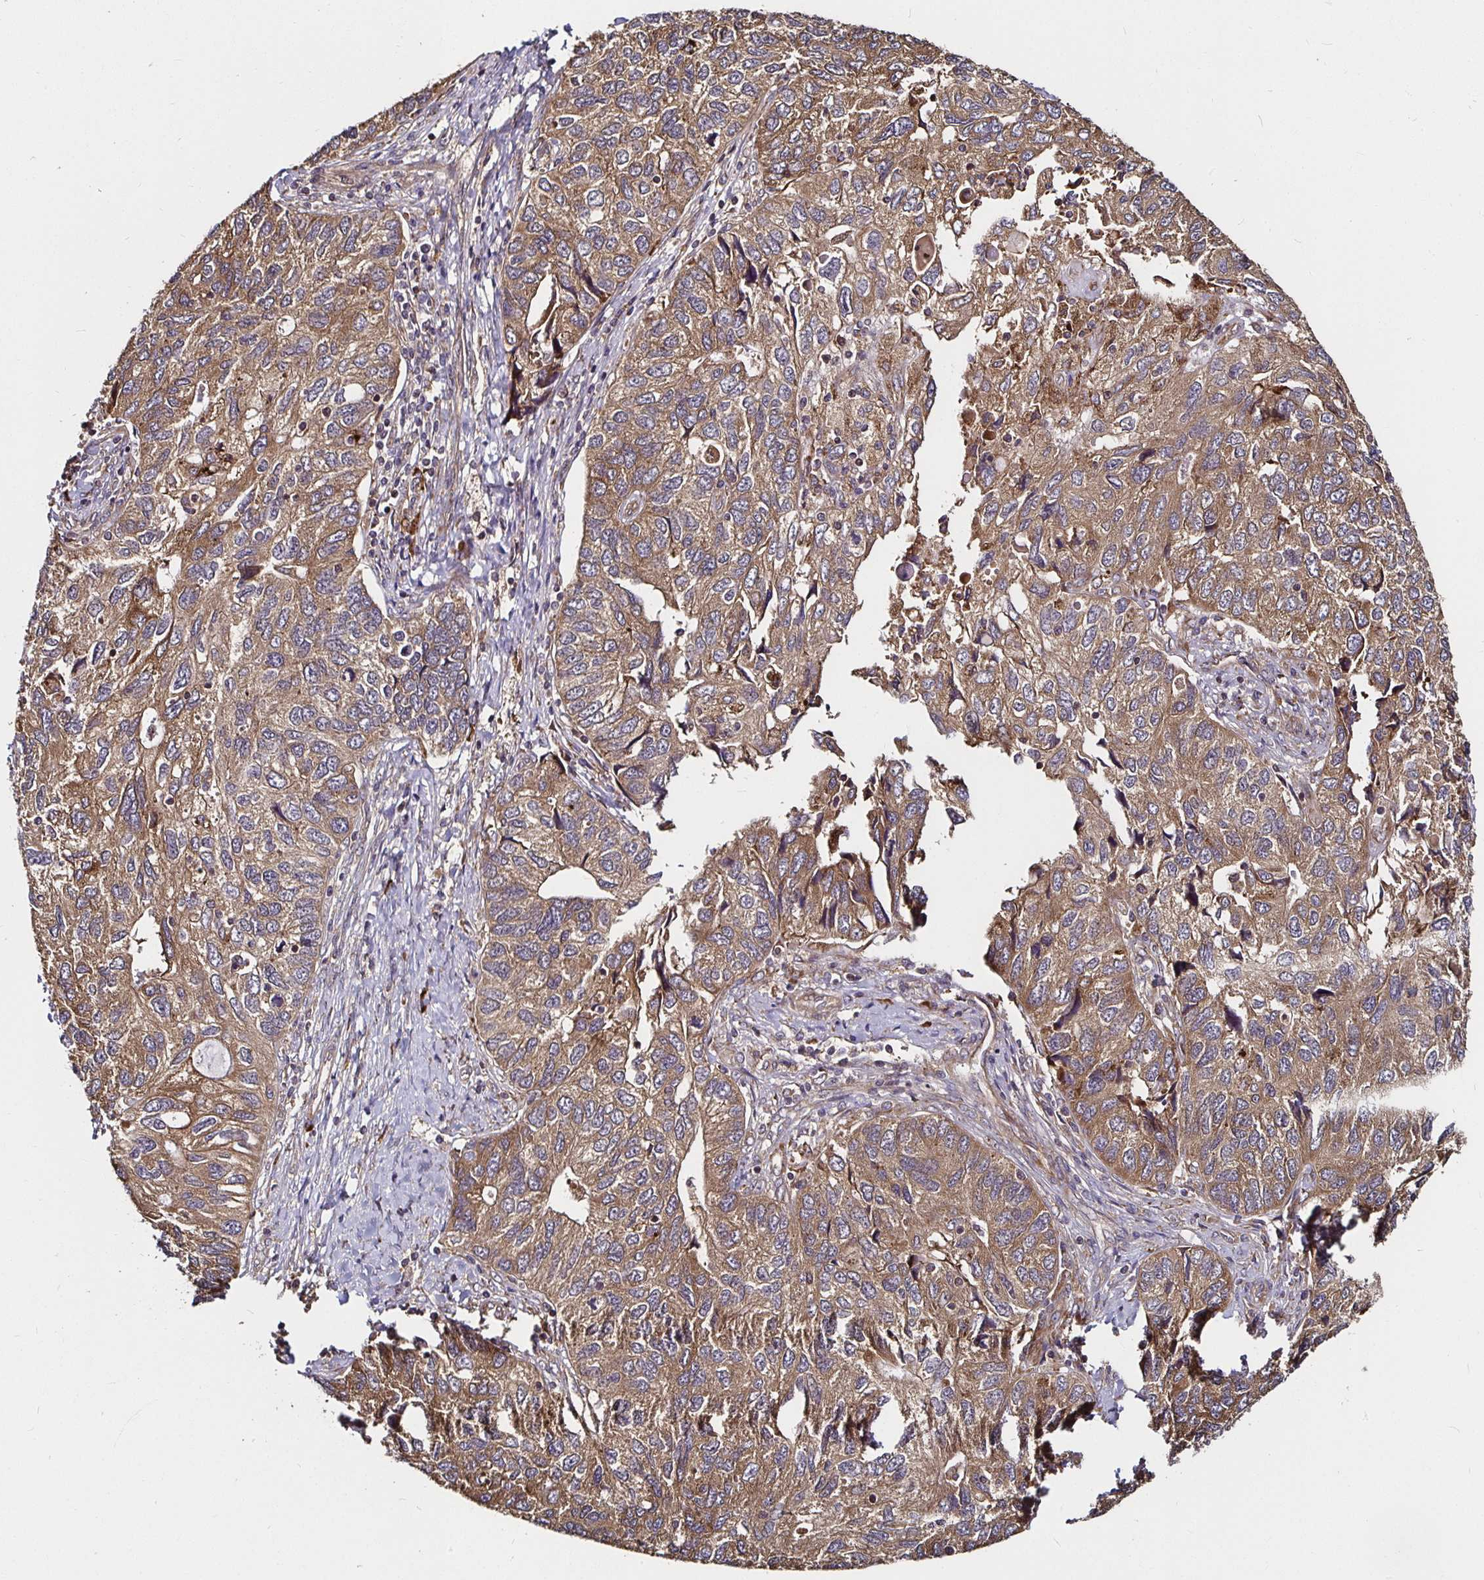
{"staining": {"intensity": "moderate", "quantity": ">75%", "location": "cytoplasmic/membranous"}, "tissue": "endometrial cancer", "cell_type": "Tumor cells", "image_type": "cancer", "snomed": [{"axis": "morphology", "description": "Carcinoma, NOS"}, {"axis": "topography", "description": "Uterus"}], "caption": "IHC micrograph of carcinoma (endometrial) stained for a protein (brown), which exhibits medium levels of moderate cytoplasmic/membranous positivity in about >75% of tumor cells.", "gene": "MLST8", "patient": {"sex": "female", "age": 76}}